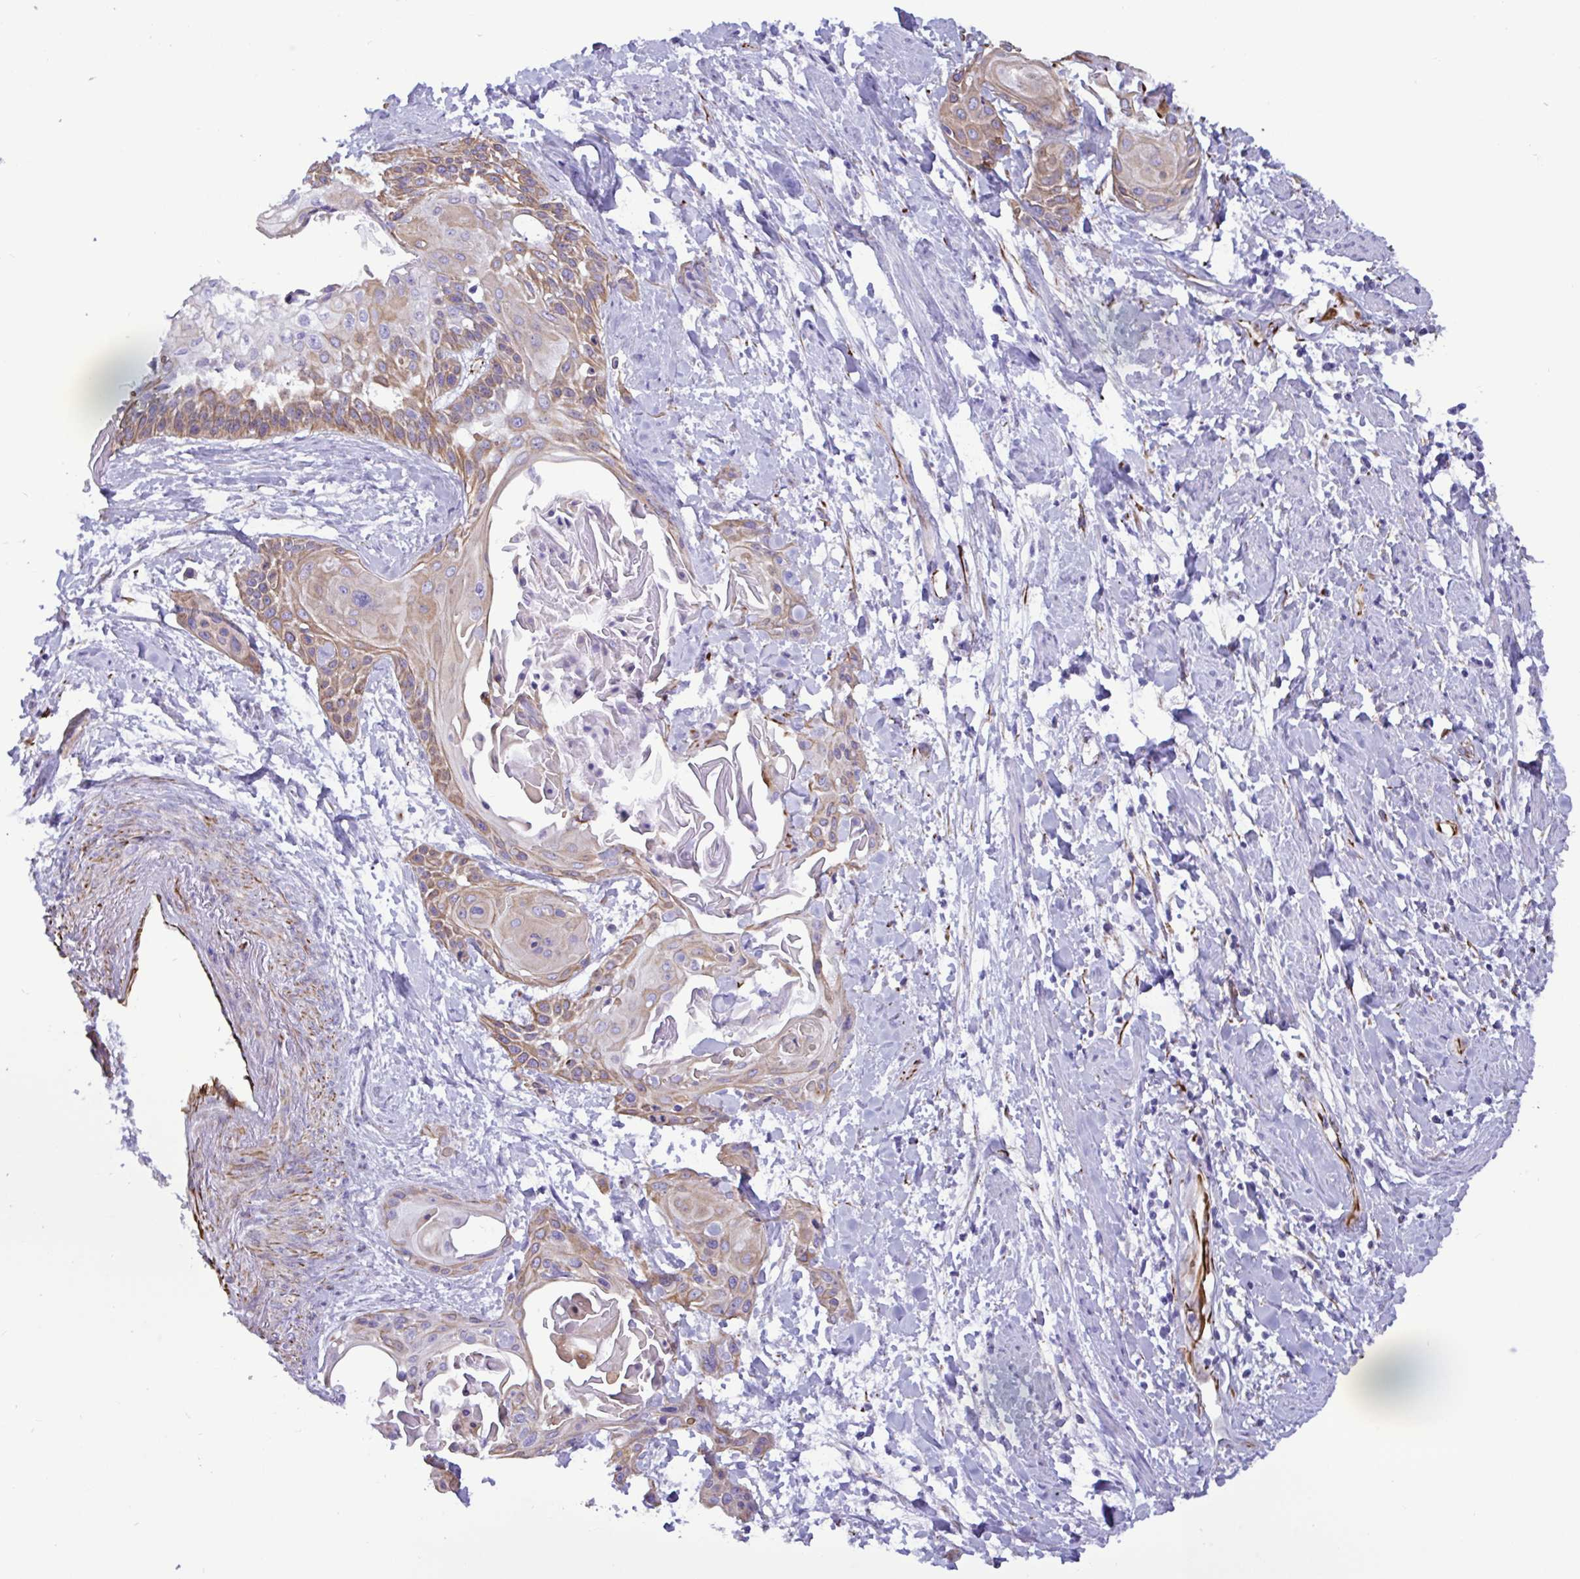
{"staining": {"intensity": "moderate", "quantity": ">75%", "location": "cytoplasmic/membranous"}, "tissue": "cervical cancer", "cell_type": "Tumor cells", "image_type": "cancer", "snomed": [{"axis": "morphology", "description": "Squamous cell carcinoma, NOS"}, {"axis": "topography", "description": "Cervix"}], "caption": "A brown stain shows moderate cytoplasmic/membranous expression of a protein in human cervical cancer tumor cells.", "gene": "SMAD5", "patient": {"sex": "female", "age": 57}}